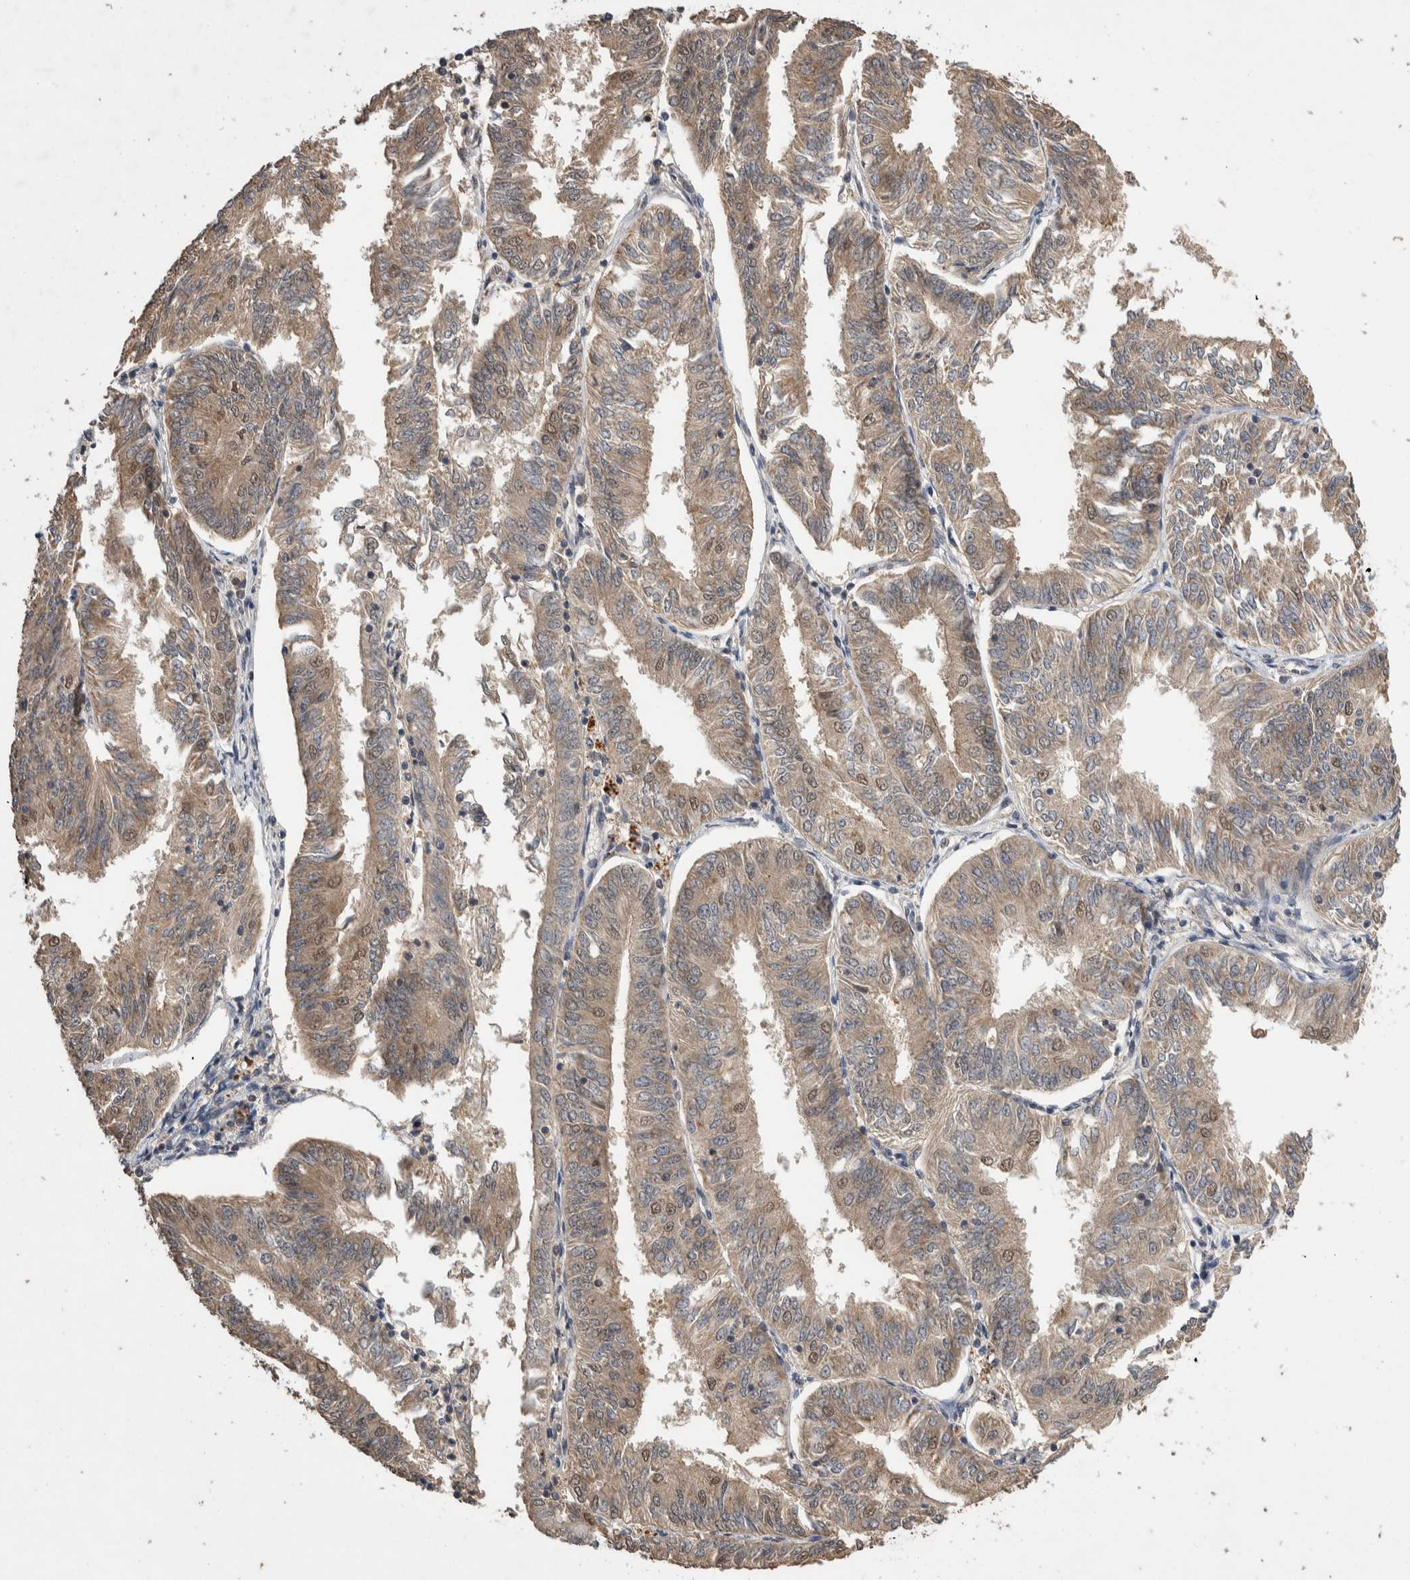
{"staining": {"intensity": "weak", "quantity": ">75%", "location": "cytoplasmic/membranous,nuclear"}, "tissue": "endometrial cancer", "cell_type": "Tumor cells", "image_type": "cancer", "snomed": [{"axis": "morphology", "description": "Adenocarcinoma, NOS"}, {"axis": "topography", "description": "Endometrium"}], "caption": "Endometrial cancer stained with IHC exhibits weak cytoplasmic/membranous and nuclear expression in about >75% of tumor cells.", "gene": "DVL2", "patient": {"sex": "female", "age": 58}}